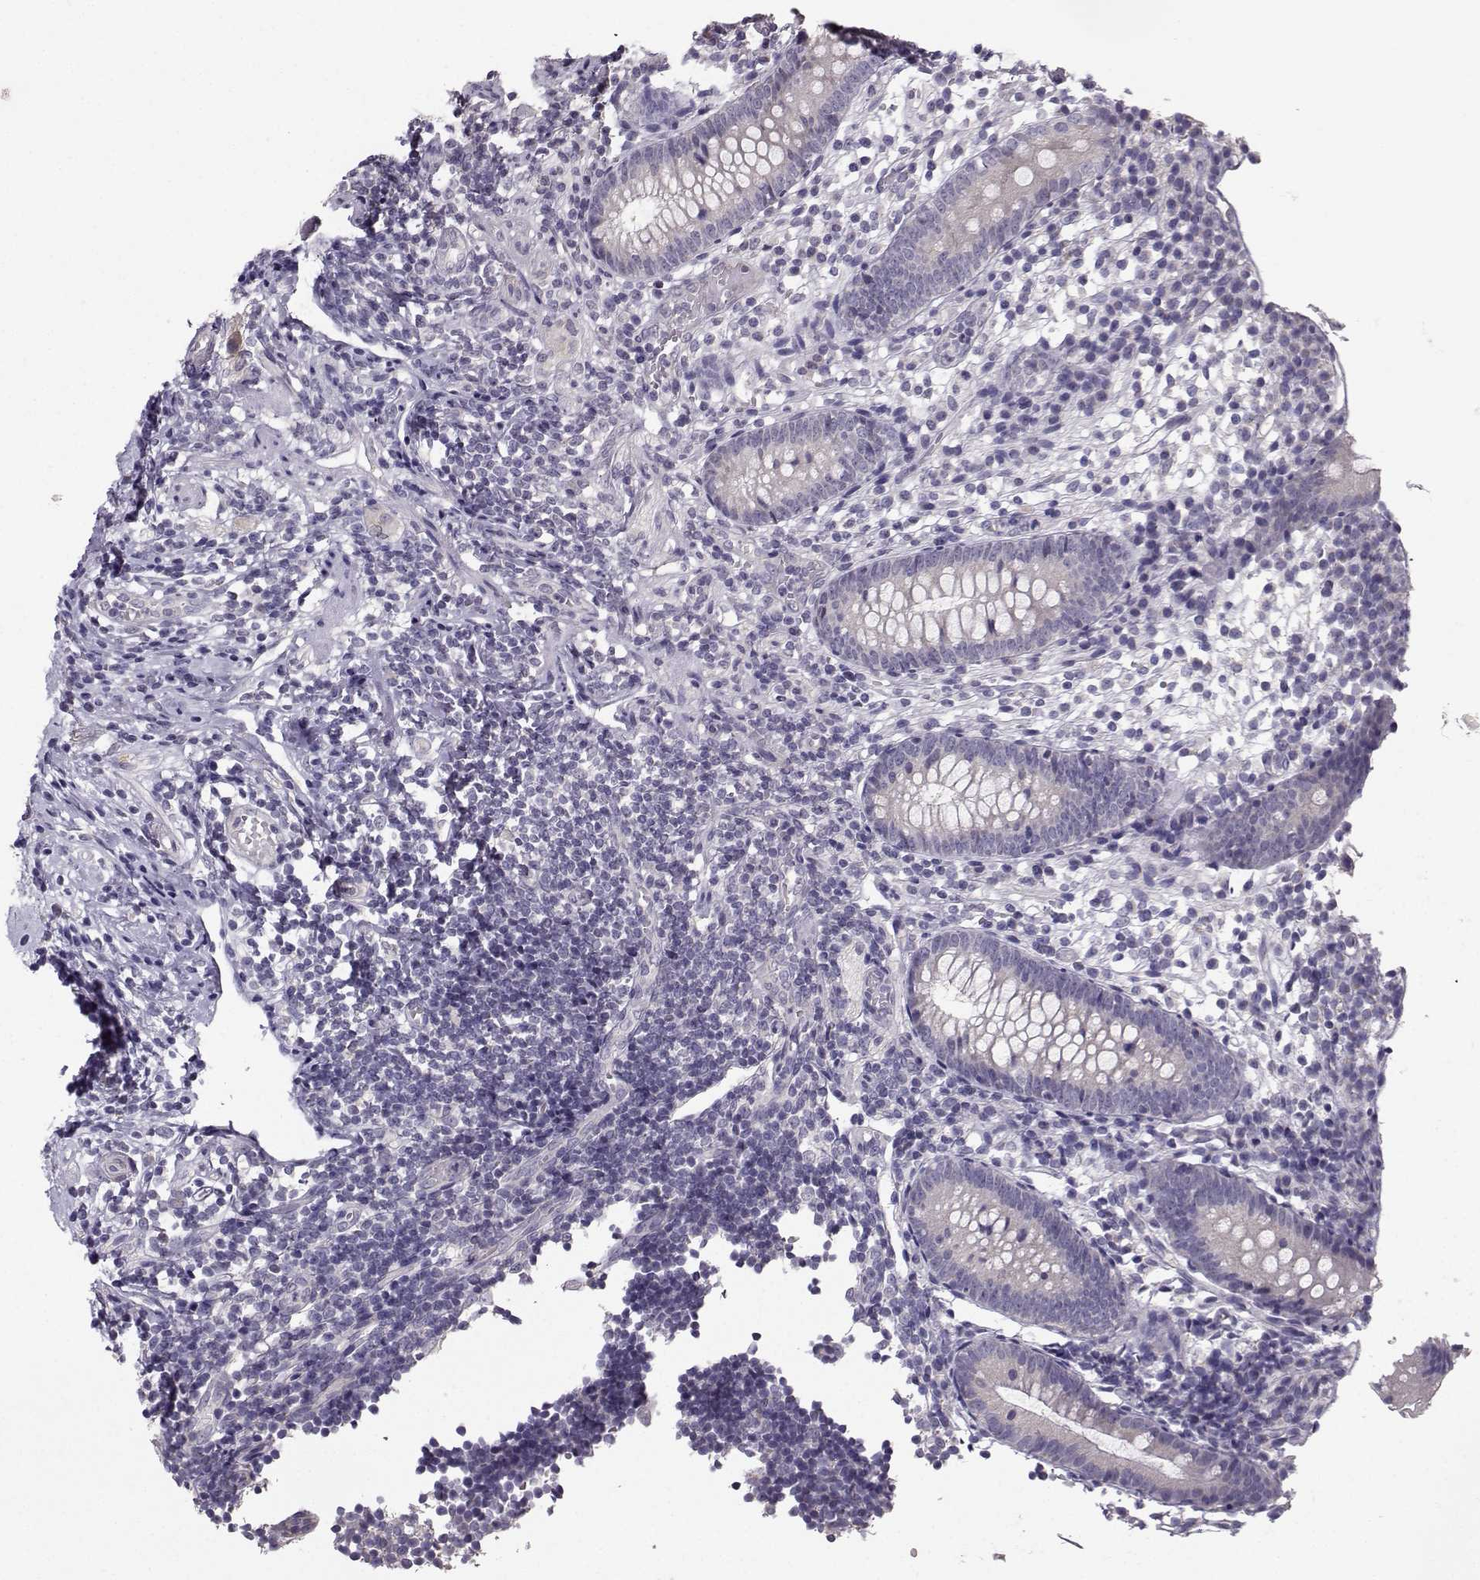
{"staining": {"intensity": "negative", "quantity": "none", "location": "none"}, "tissue": "appendix", "cell_type": "Glandular cells", "image_type": "normal", "snomed": [{"axis": "morphology", "description": "Normal tissue, NOS"}, {"axis": "topography", "description": "Appendix"}], "caption": "Immunohistochemistry micrograph of unremarkable human appendix stained for a protein (brown), which displays no expression in glandular cells.", "gene": "TSPYL5", "patient": {"sex": "female", "age": 40}}